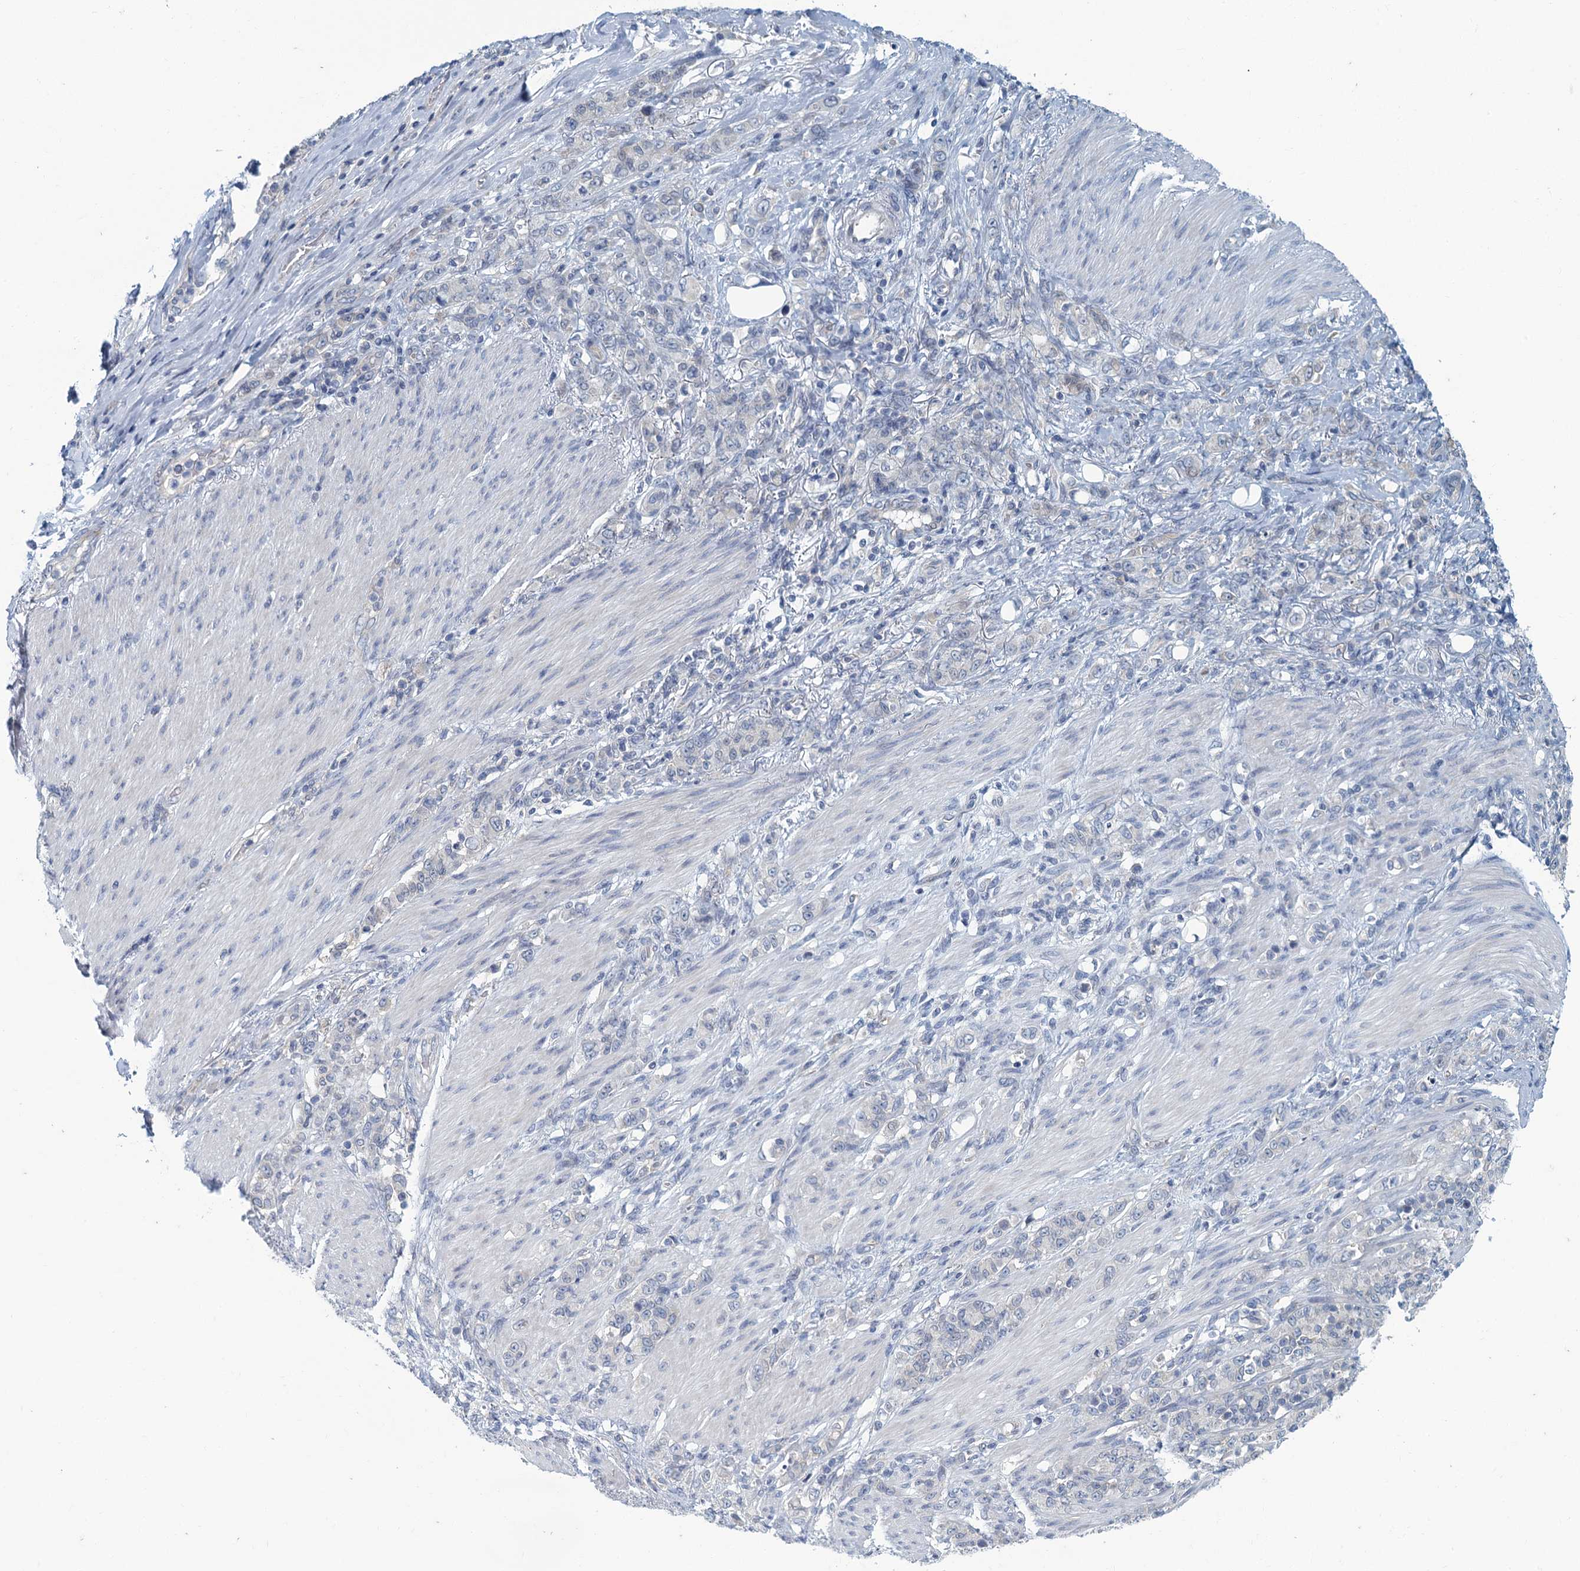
{"staining": {"intensity": "negative", "quantity": "none", "location": "none"}, "tissue": "stomach cancer", "cell_type": "Tumor cells", "image_type": "cancer", "snomed": [{"axis": "morphology", "description": "Adenocarcinoma, NOS"}, {"axis": "topography", "description": "Stomach"}], "caption": "DAB (3,3'-diaminobenzidine) immunohistochemical staining of stomach cancer (adenocarcinoma) exhibits no significant positivity in tumor cells. (Brightfield microscopy of DAB (3,3'-diaminobenzidine) IHC at high magnification).", "gene": "NCKAP1L", "patient": {"sex": "female", "age": 79}}